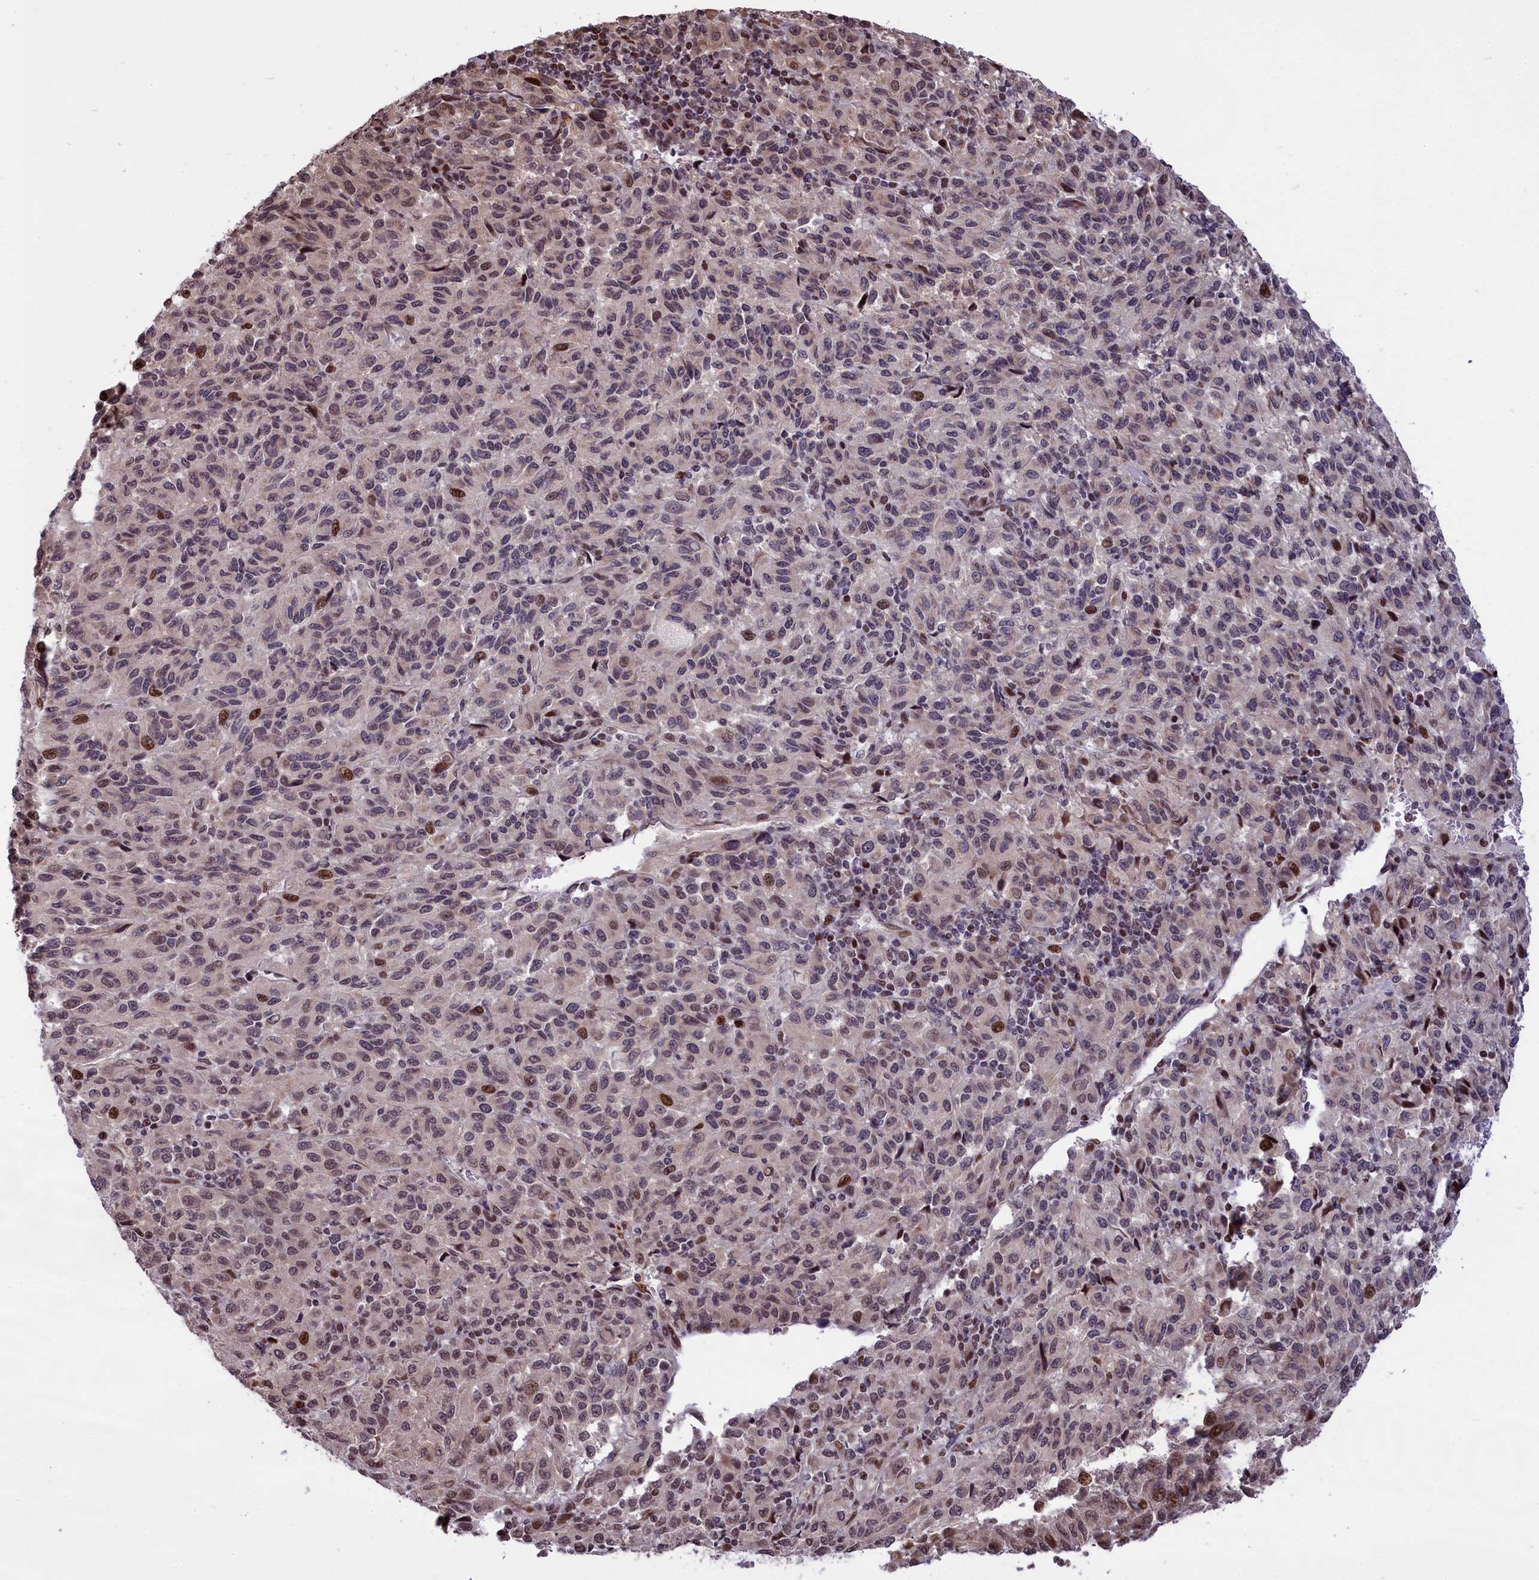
{"staining": {"intensity": "moderate", "quantity": "<25%", "location": "nuclear"}, "tissue": "melanoma", "cell_type": "Tumor cells", "image_type": "cancer", "snomed": [{"axis": "morphology", "description": "Malignant melanoma, Metastatic site"}, {"axis": "topography", "description": "Lung"}], "caption": "Malignant melanoma (metastatic site) was stained to show a protein in brown. There is low levels of moderate nuclear expression in about <25% of tumor cells.", "gene": "RELB", "patient": {"sex": "male", "age": 64}}